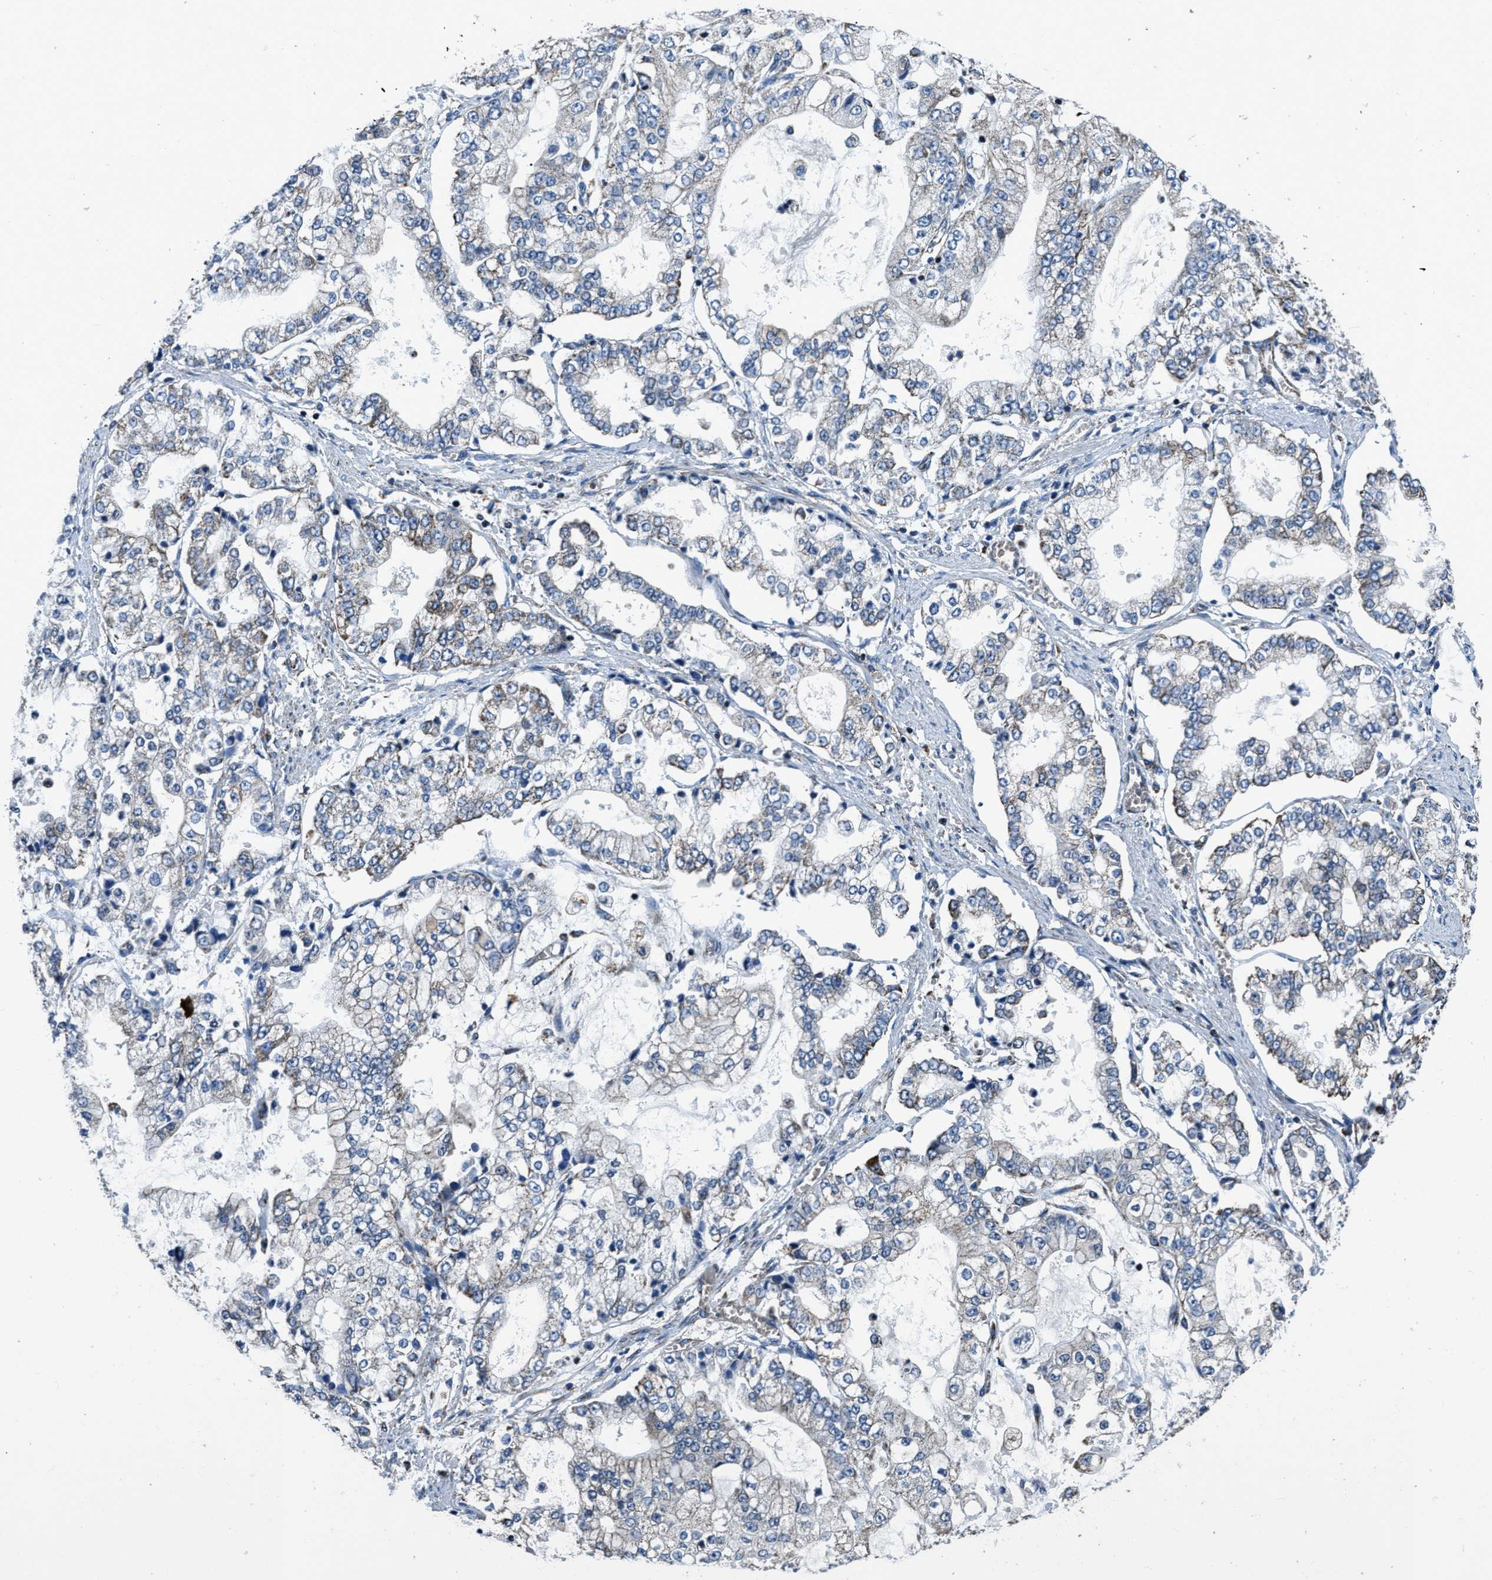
{"staining": {"intensity": "weak", "quantity": "<25%", "location": "cytoplasmic/membranous"}, "tissue": "stomach cancer", "cell_type": "Tumor cells", "image_type": "cancer", "snomed": [{"axis": "morphology", "description": "Adenocarcinoma, NOS"}, {"axis": "topography", "description": "Stomach"}], "caption": "This is an immunohistochemistry photomicrograph of human adenocarcinoma (stomach). There is no expression in tumor cells.", "gene": "OGDH", "patient": {"sex": "male", "age": 76}}